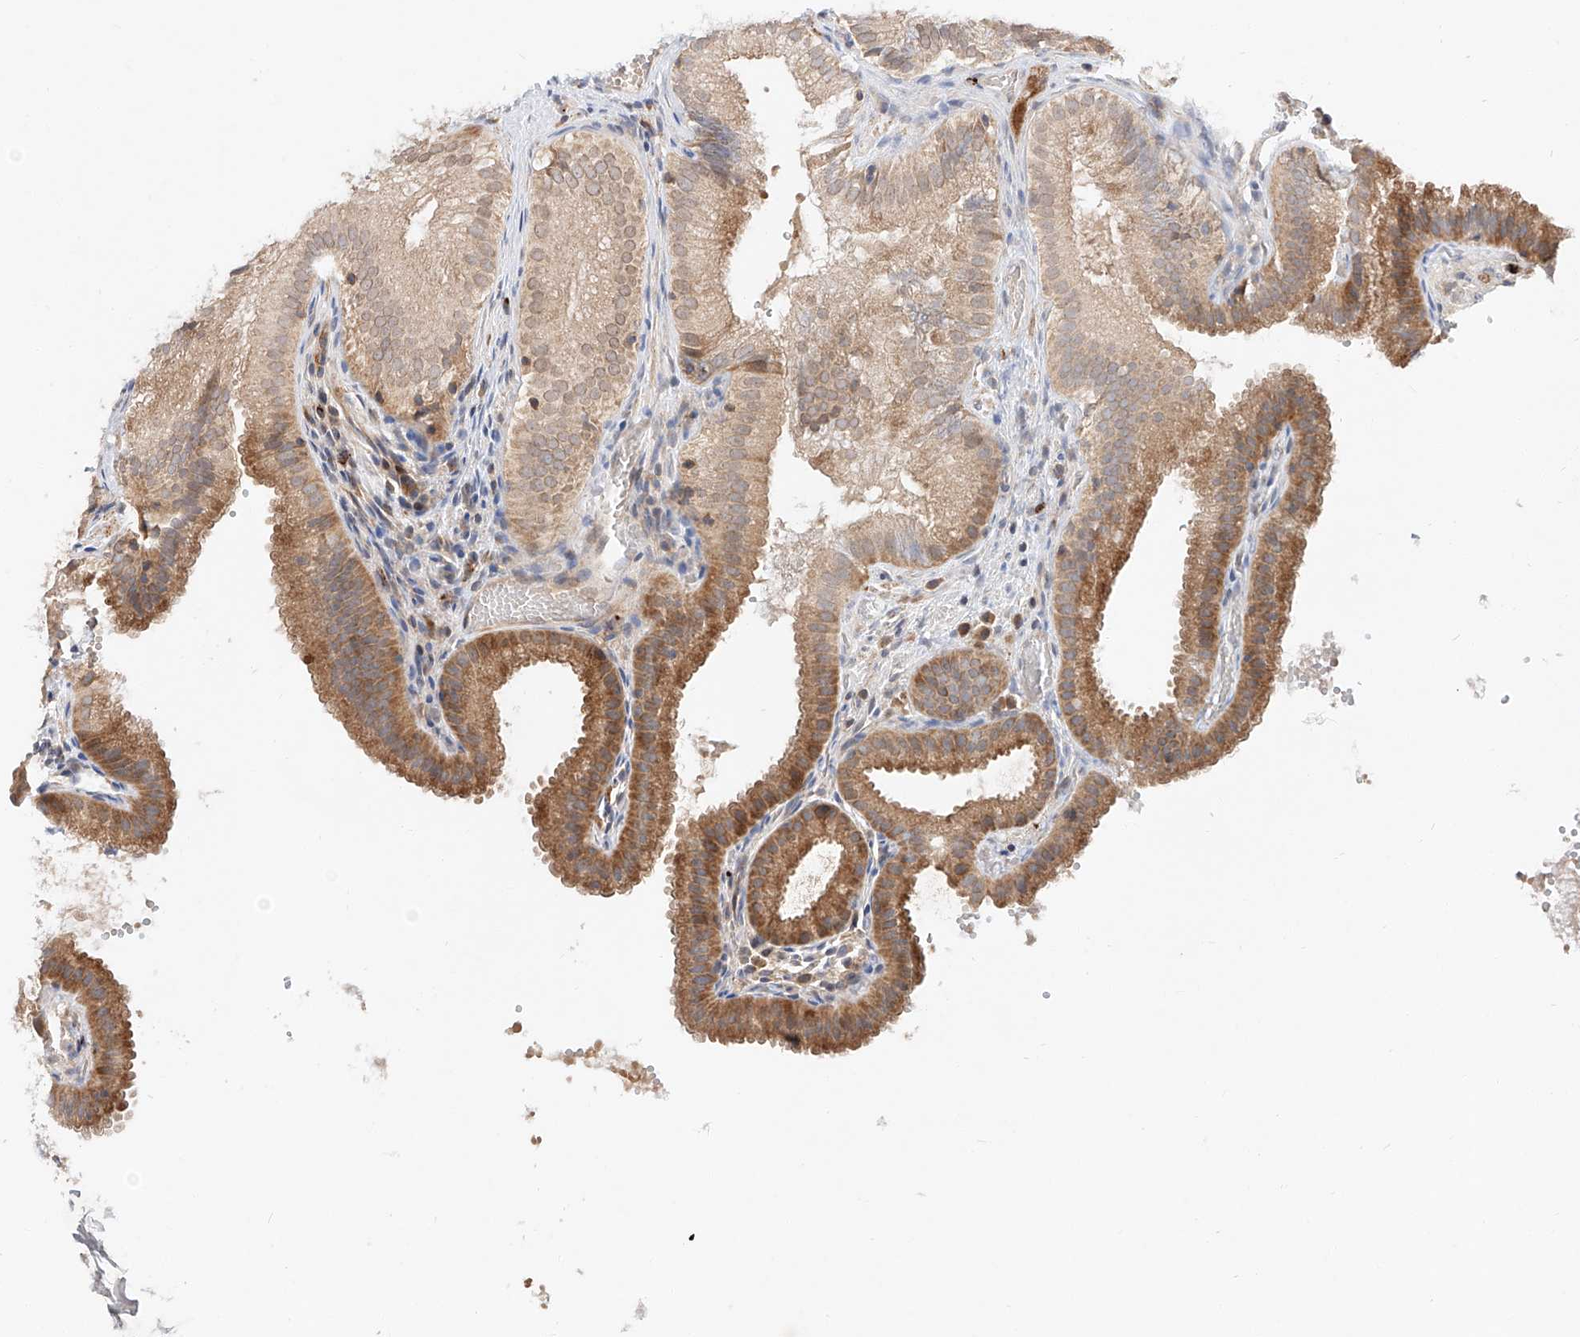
{"staining": {"intensity": "moderate", "quantity": ">75%", "location": "cytoplasmic/membranous"}, "tissue": "gallbladder", "cell_type": "Glandular cells", "image_type": "normal", "snomed": [{"axis": "morphology", "description": "Normal tissue, NOS"}, {"axis": "topography", "description": "Gallbladder"}], "caption": "Immunohistochemistry (IHC) micrograph of normal human gallbladder stained for a protein (brown), which shows medium levels of moderate cytoplasmic/membranous staining in approximately >75% of glandular cells.", "gene": "DIRAS3", "patient": {"sex": "female", "age": 30}}